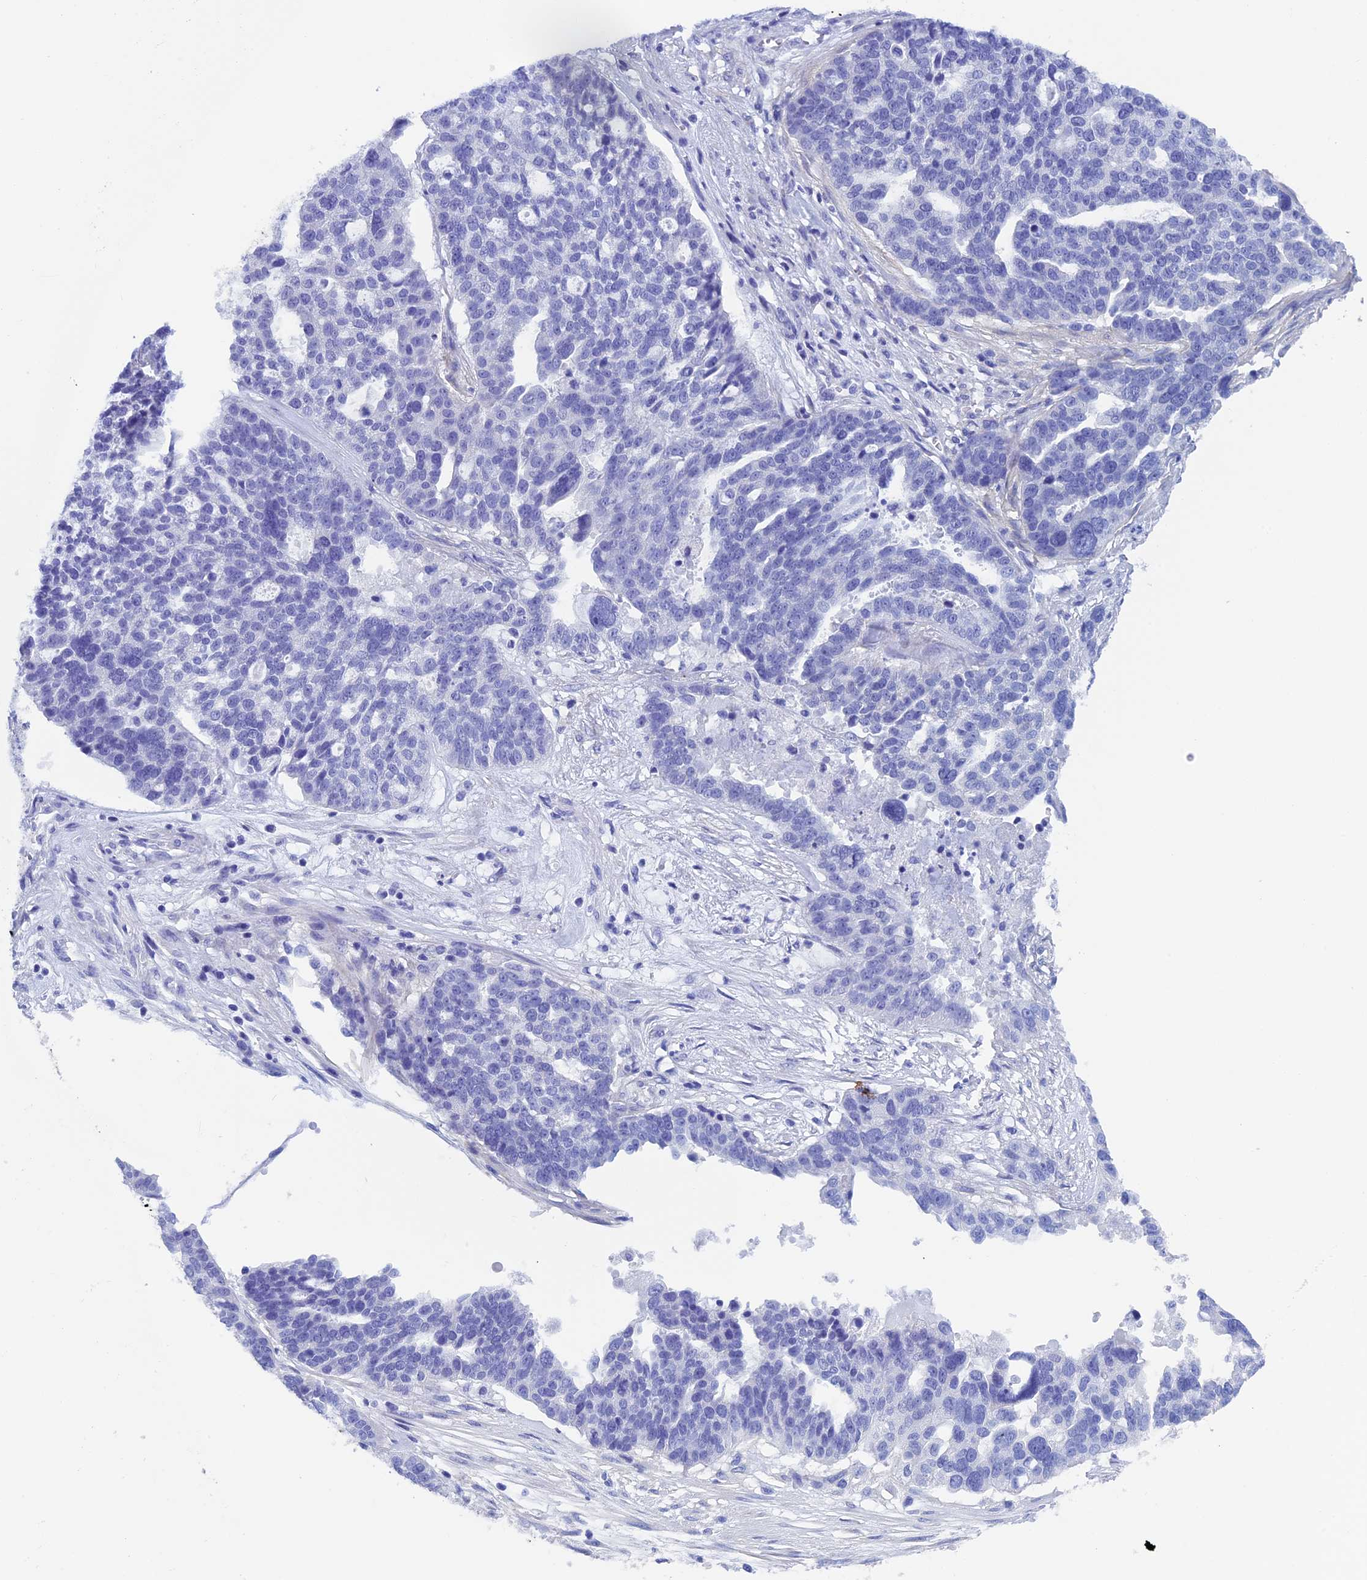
{"staining": {"intensity": "negative", "quantity": "none", "location": "none"}, "tissue": "ovarian cancer", "cell_type": "Tumor cells", "image_type": "cancer", "snomed": [{"axis": "morphology", "description": "Cystadenocarcinoma, serous, NOS"}, {"axis": "topography", "description": "Ovary"}], "caption": "A high-resolution histopathology image shows IHC staining of ovarian cancer, which shows no significant staining in tumor cells.", "gene": "ADH7", "patient": {"sex": "female", "age": 59}}